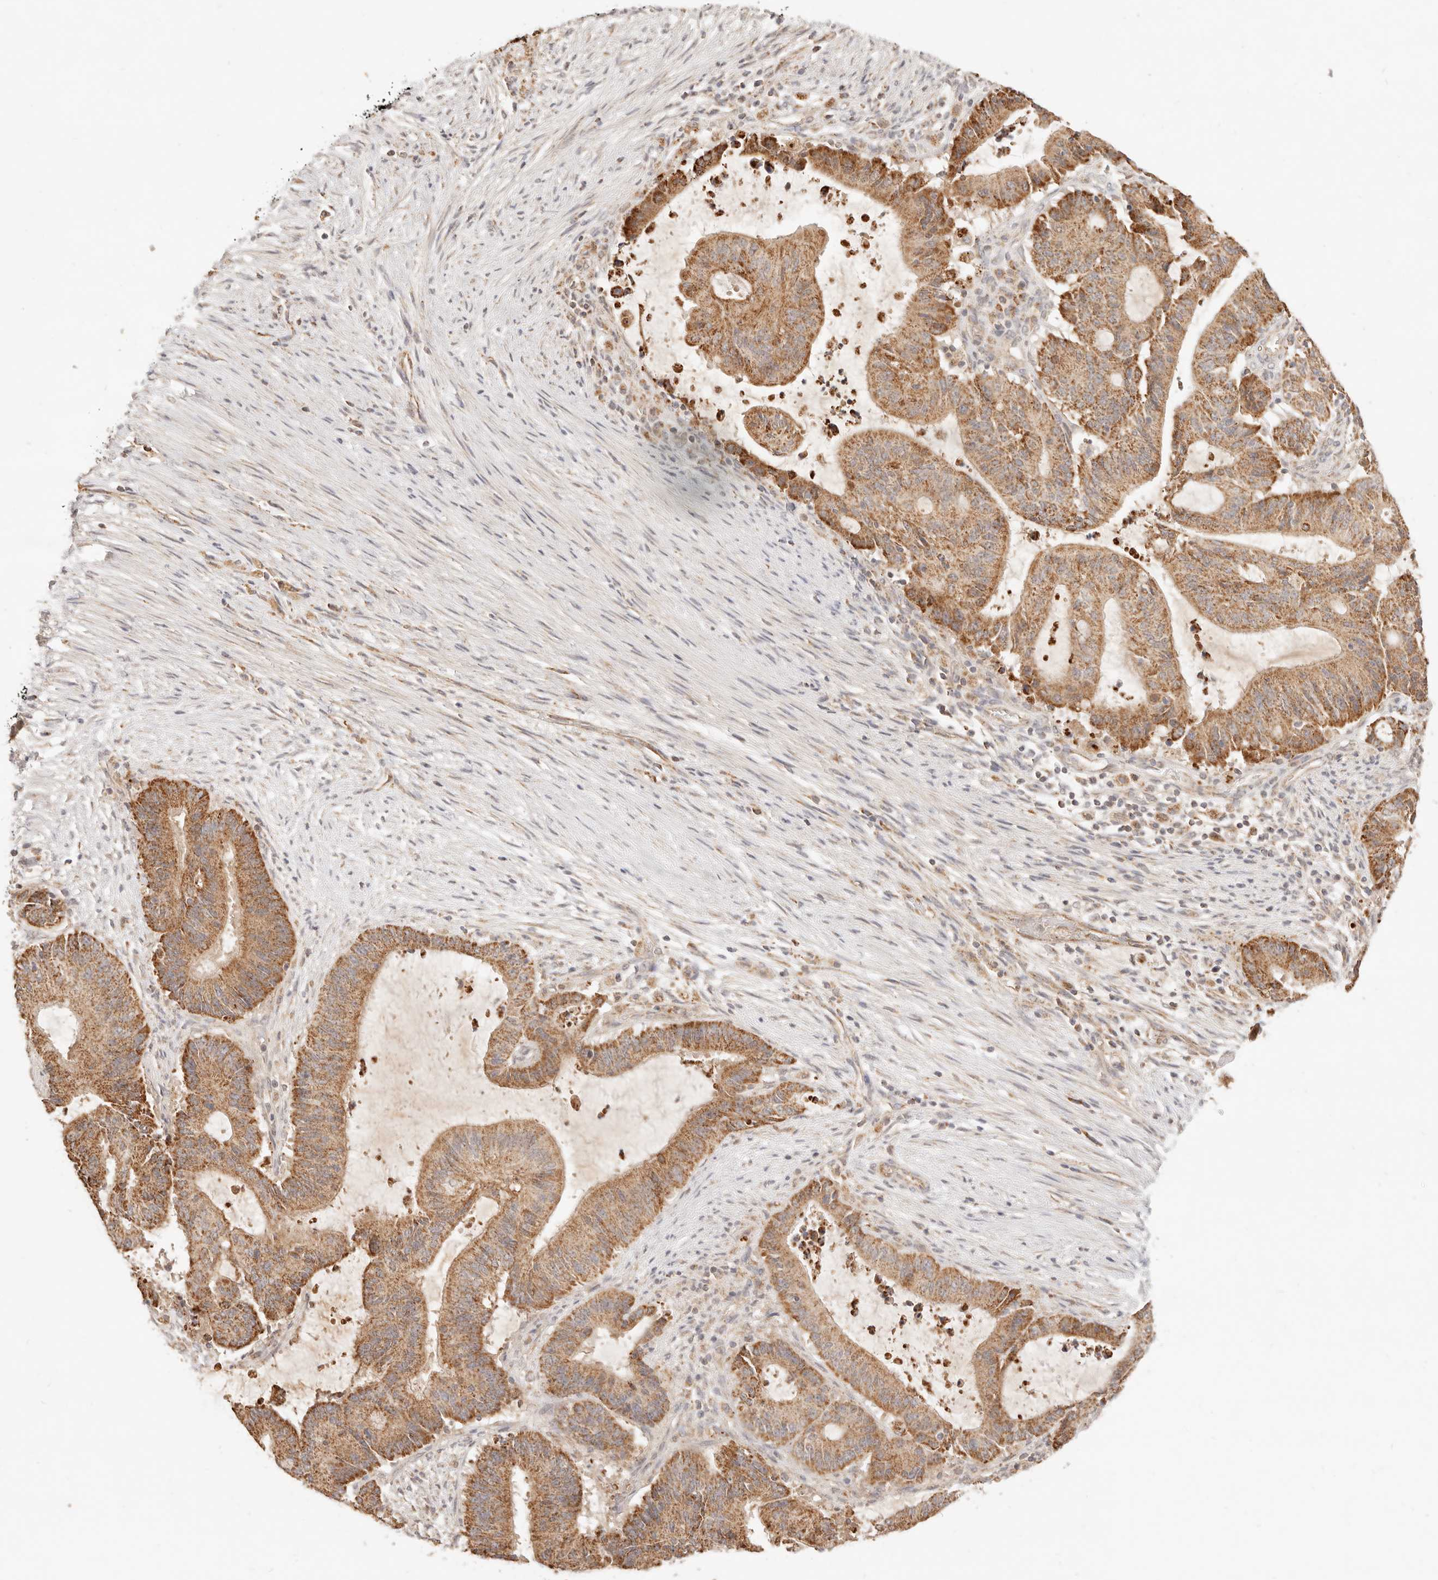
{"staining": {"intensity": "moderate", "quantity": ">75%", "location": "cytoplasmic/membranous"}, "tissue": "liver cancer", "cell_type": "Tumor cells", "image_type": "cancer", "snomed": [{"axis": "morphology", "description": "Normal tissue, NOS"}, {"axis": "morphology", "description": "Cholangiocarcinoma"}, {"axis": "topography", "description": "Liver"}, {"axis": "topography", "description": "Peripheral nerve tissue"}], "caption": "Brown immunohistochemical staining in liver cancer (cholangiocarcinoma) displays moderate cytoplasmic/membranous expression in about >75% of tumor cells.", "gene": "CPLANE2", "patient": {"sex": "female", "age": 73}}